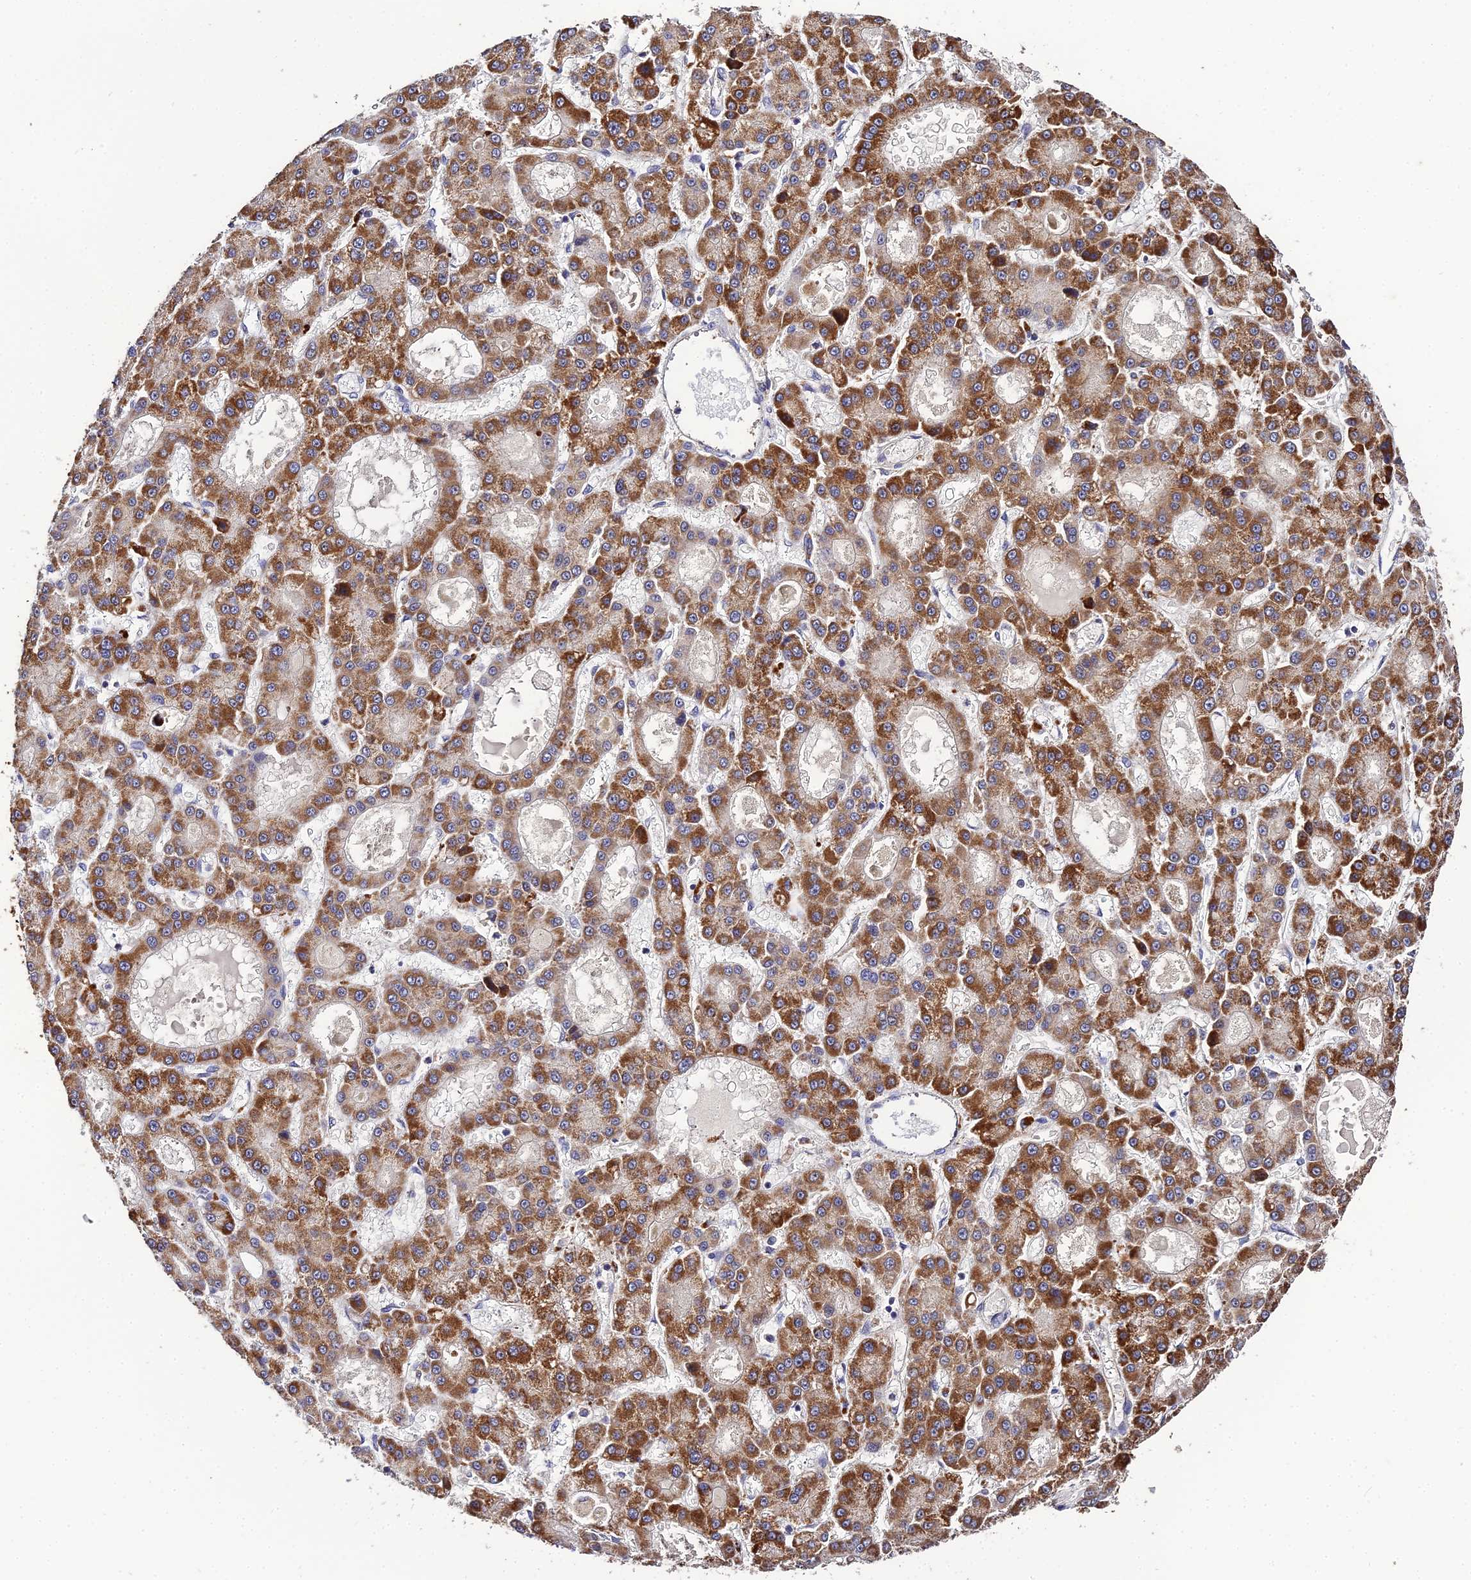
{"staining": {"intensity": "strong", "quantity": ">75%", "location": "cytoplasmic/membranous"}, "tissue": "liver cancer", "cell_type": "Tumor cells", "image_type": "cancer", "snomed": [{"axis": "morphology", "description": "Carcinoma, Hepatocellular, NOS"}, {"axis": "topography", "description": "Liver"}], "caption": "DAB (3,3'-diaminobenzidine) immunohistochemical staining of human liver cancer reveals strong cytoplasmic/membranous protein expression in about >75% of tumor cells. (DAB (3,3'-diaminobenzidine) = brown stain, brightfield microscopy at high magnification).", "gene": "LSM5", "patient": {"sex": "male", "age": 70}}